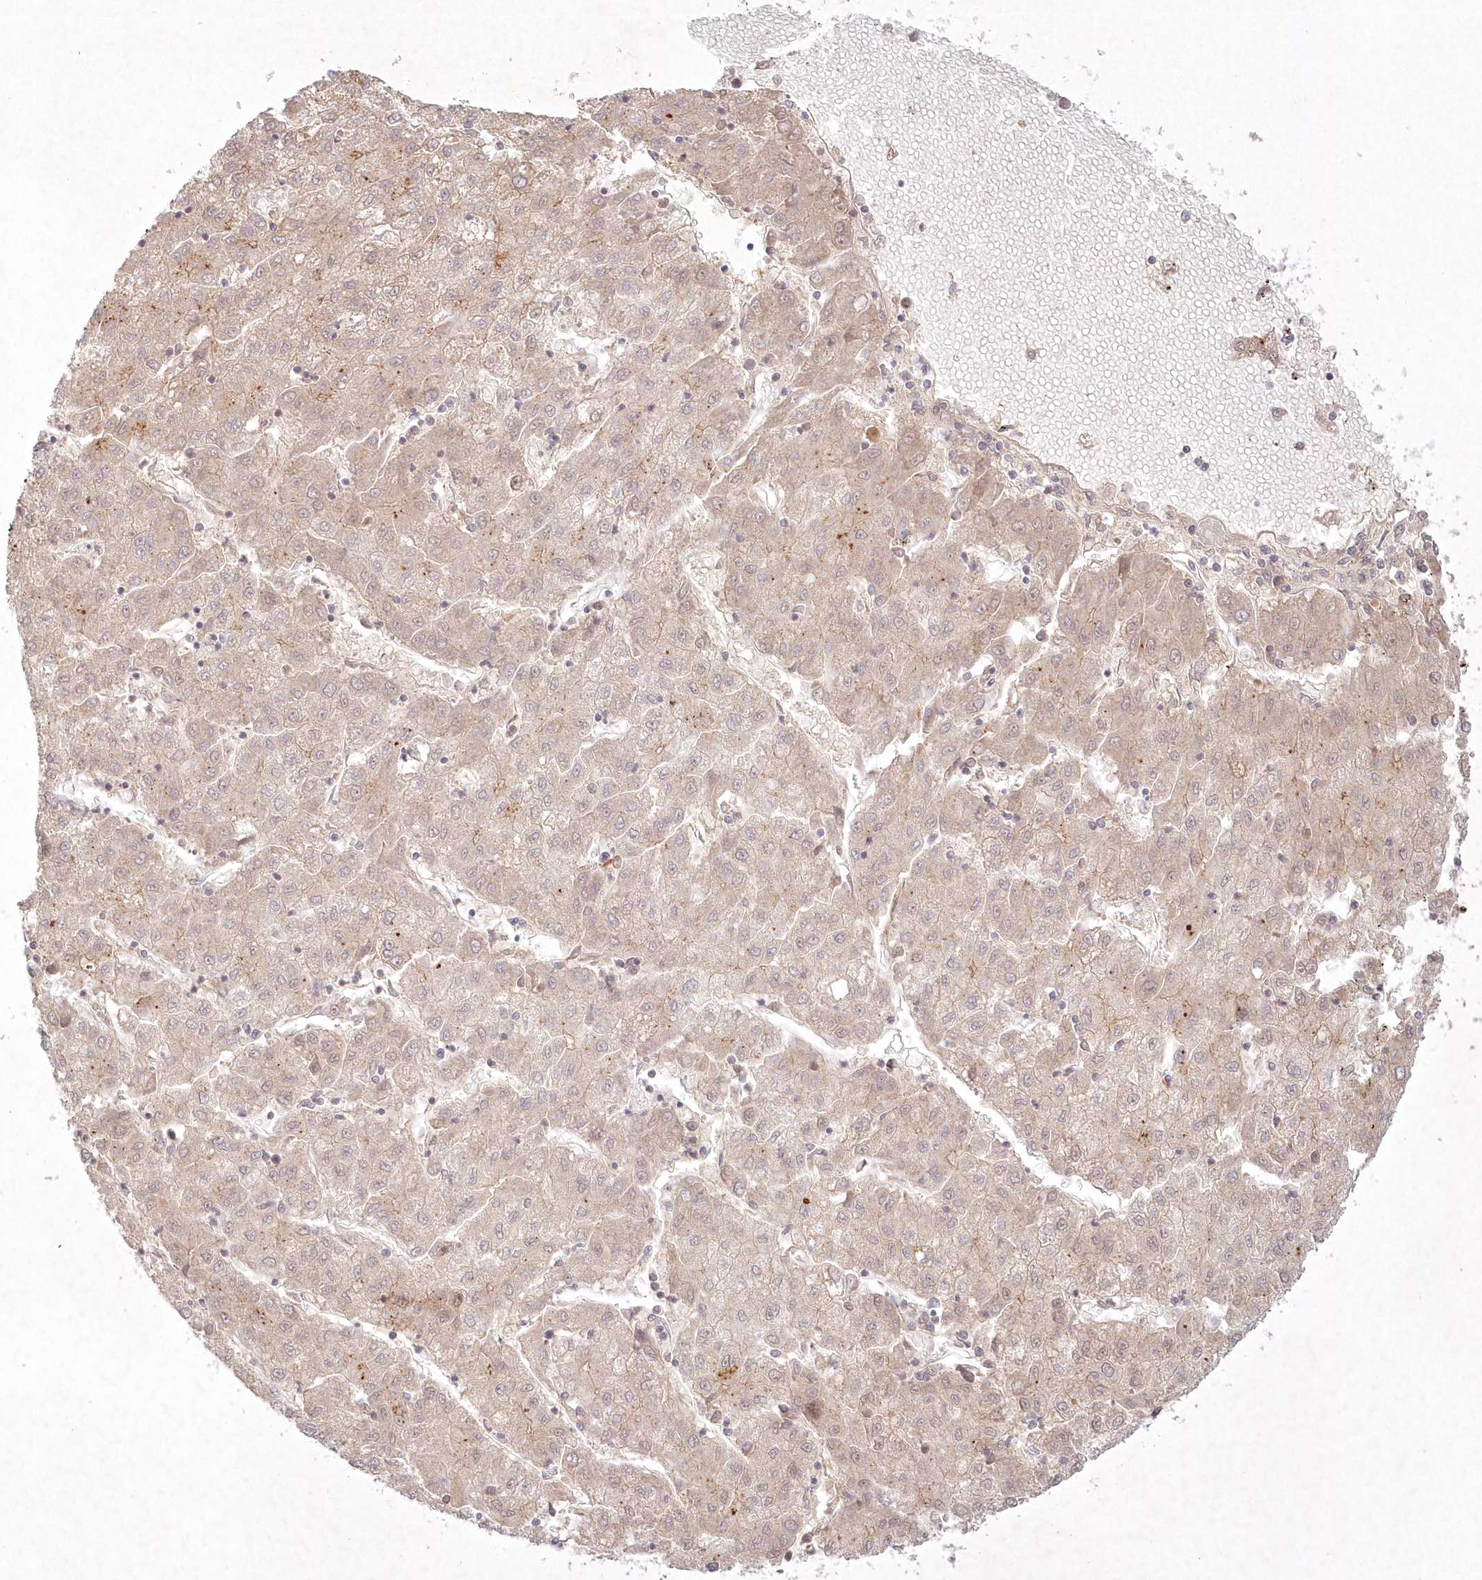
{"staining": {"intensity": "weak", "quantity": "25%-75%", "location": "cytoplasmic/membranous"}, "tissue": "liver cancer", "cell_type": "Tumor cells", "image_type": "cancer", "snomed": [{"axis": "morphology", "description": "Carcinoma, Hepatocellular, NOS"}, {"axis": "topography", "description": "Liver"}], "caption": "Liver cancer stained with a protein marker reveals weak staining in tumor cells.", "gene": "TOGARAM2", "patient": {"sex": "male", "age": 72}}